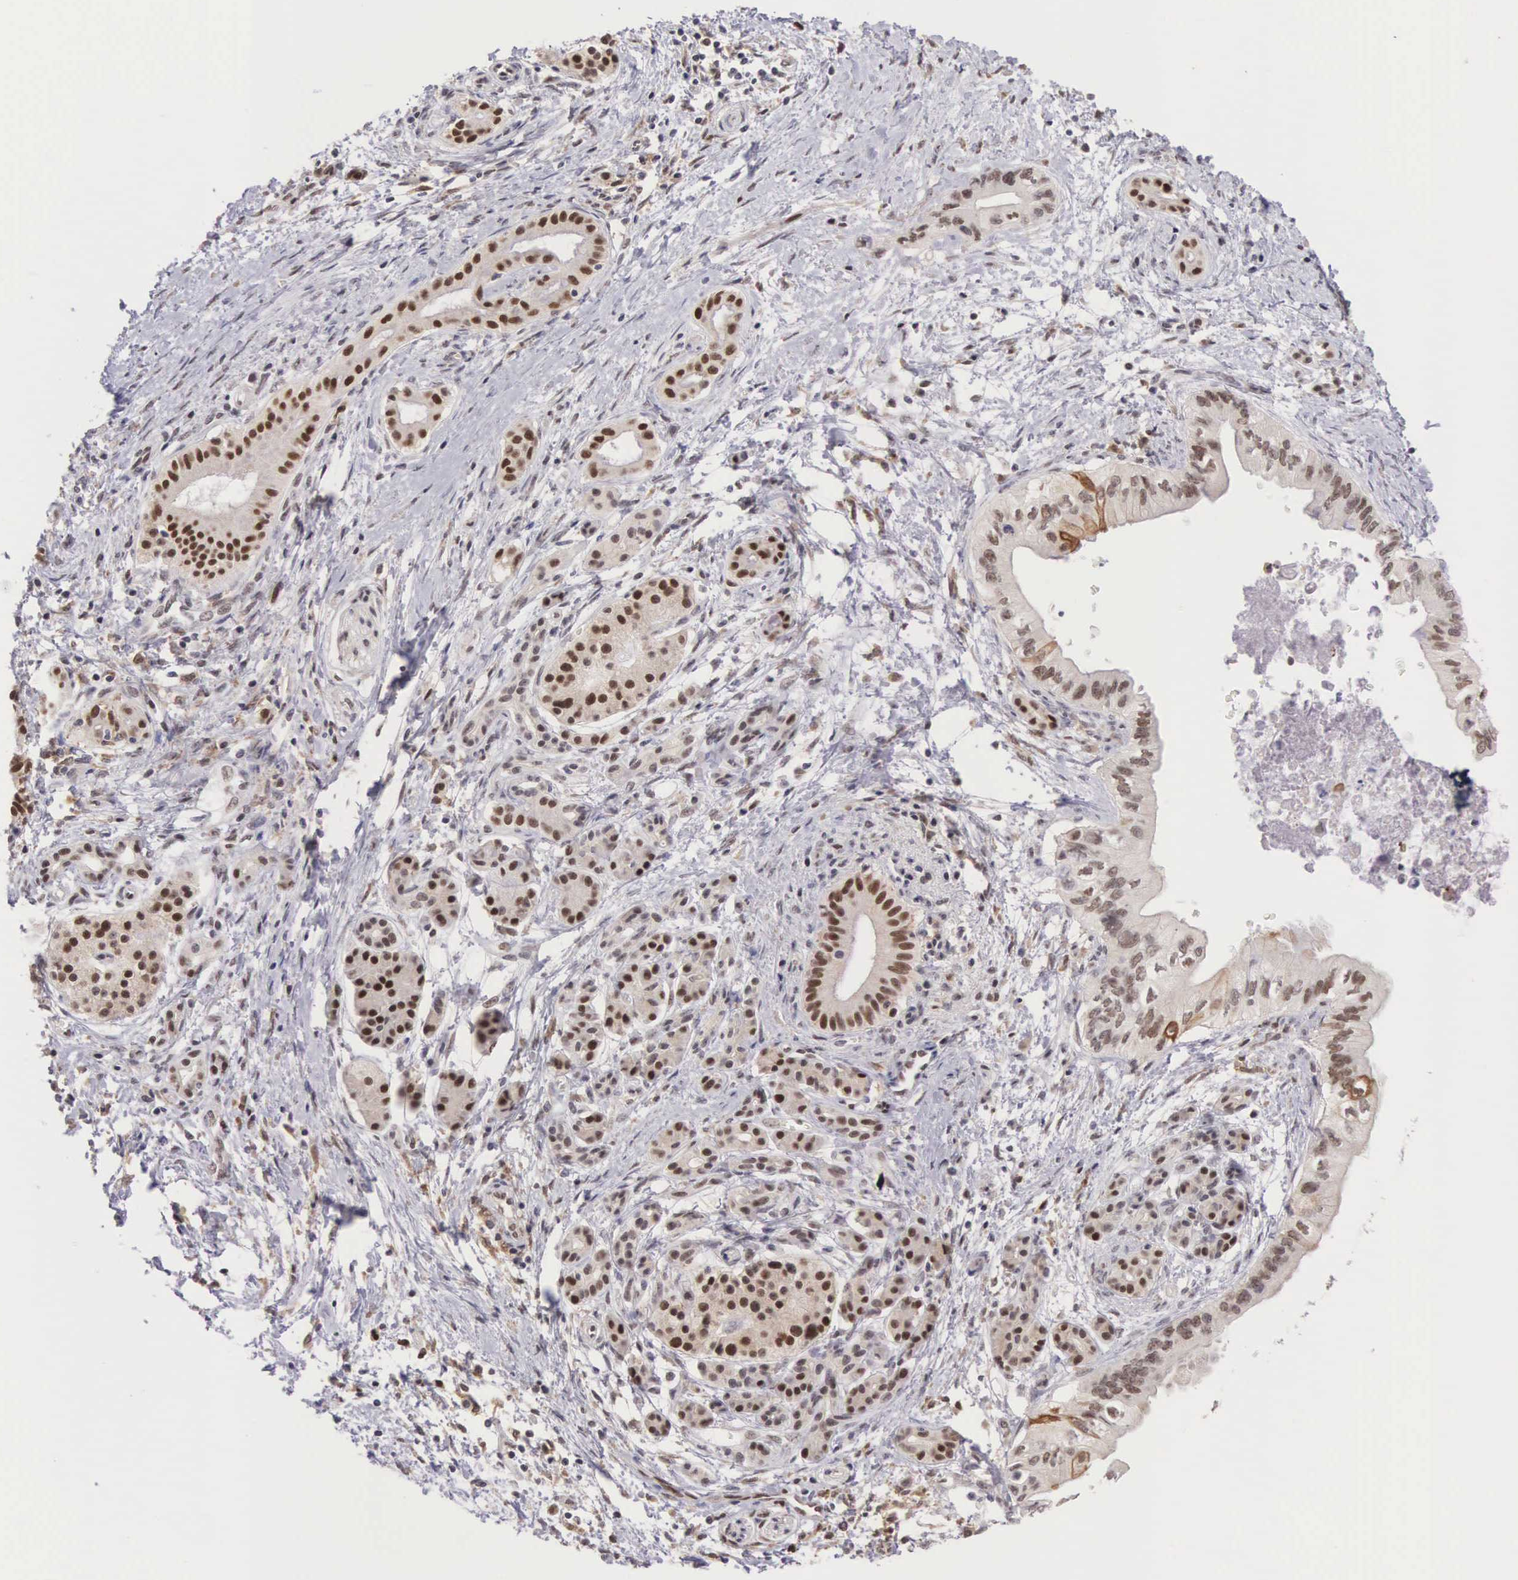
{"staining": {"intensity": "moderate", "quantity": "25%-75%", "location": "nuclear"}, "tissue": "pancreatic cancer", "cell_type": "Tumor cells", "image_type": "cancer", "snomed": [{"axis": "morphology", "description": "Adenocarcinoma, NOS"}, {"axis": "topography", "description": "Pancreas"}], "caption": "Moderate nuclear protein positivity is identified in about 25%-75% of tumor cells in pancreatic cancer.", "gene": "GRK3", "patient": {"sex": "female", "age": 66}}